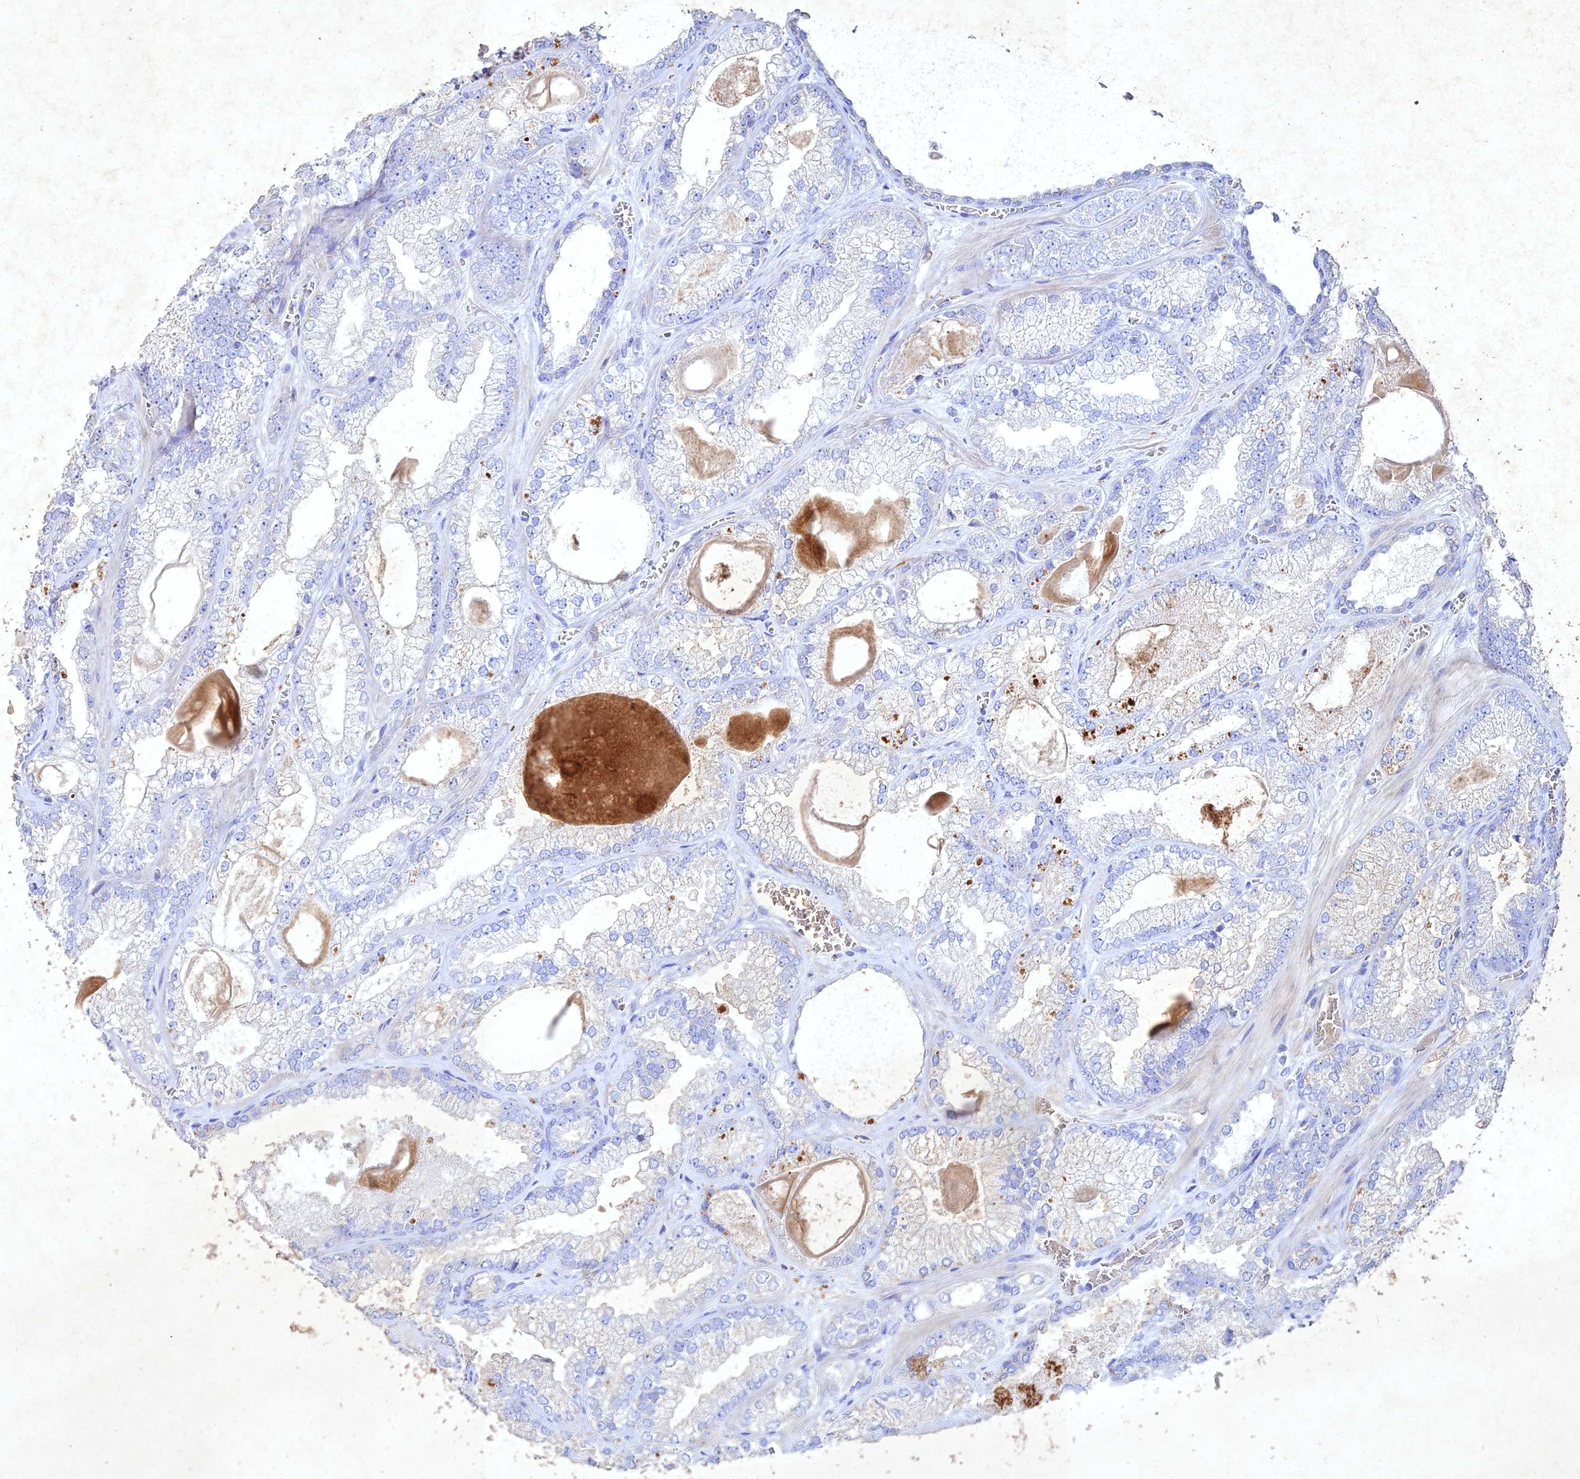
{"staining": {"intensity": "negative", "quantity": "none", "location": "none"}, "tissue": "prostate cancer", "cell_type": "Tumor cells", "image_type": "cancer", "snomed": [{"axis": "morphology", "description": "Adenocarcinoma, Low grade"}, {"axis": "topography", "description": "Prostate"}], "caption": "Micrograph shows no significant protein expression in tumor cells of low-grade adenocarcinoma (prostate).", "gene": "NDUFV1", "patient": {"sex": "male", "age": 57}}